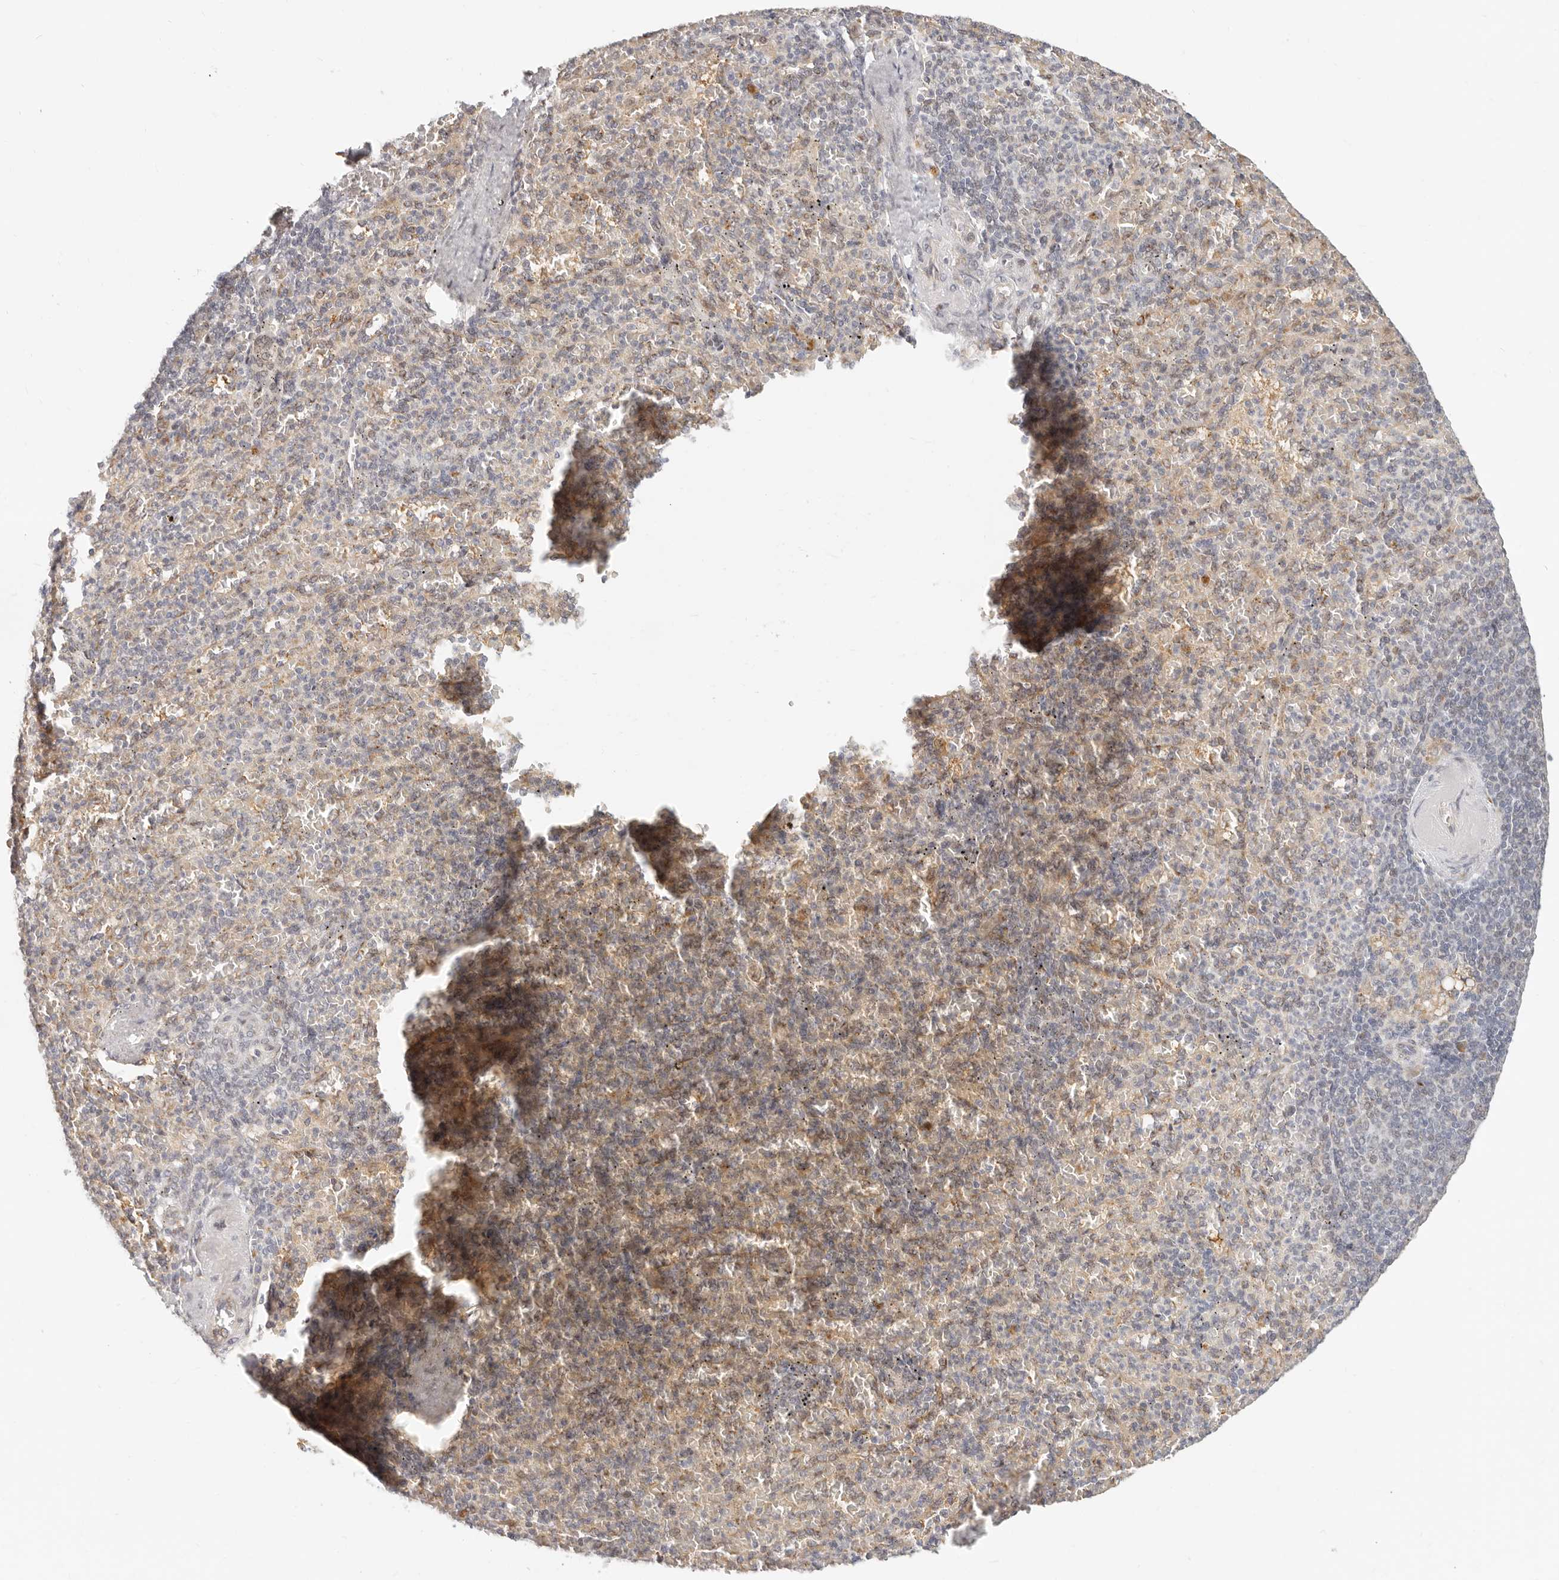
{"staining": {"intensity": "weak", "quantity": "<25%", "location": "cytoplasmic/membranous"}, "tissue": "spleen", "cell_type": "Cells in red pulp", "image_type": "normal", "snomed": [{"axis": "morphology", "description": "Normal tissue, NOS"}, {"axis": "topography", "description": "Spleen"}], "caption": "Cells in red pulp show no significant expression in unremarkable spleen. (Immunohistochemistry, brightfield microscopy, high magnification).", "gene": "FAM20B", "patient": {"sex": "female", "age": 74}}